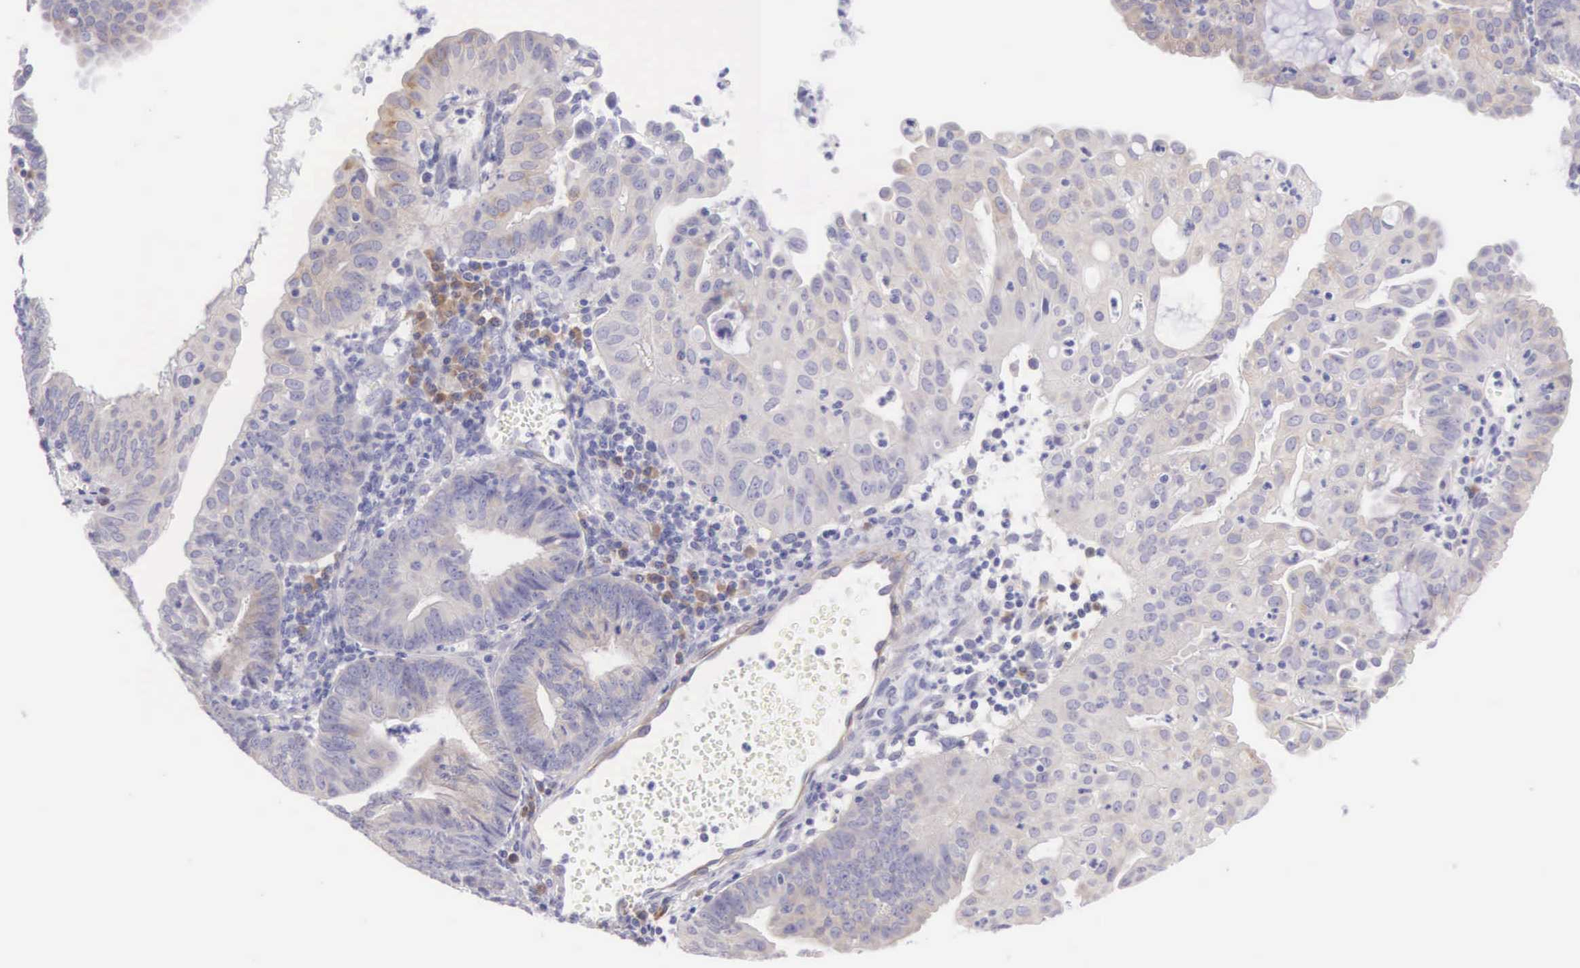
{"staining": {"intensity": "weak", "quantity": "25%-75%", "location": "cytoplasmic/membranous"}, "tissue": "endometrial cancer", "cell_type": "Tumor cells", "image_type": "cancer", "snomed": [{"axis": "morphology", "description": "Adenocarcinoma, NOS"}, {"axis": "topography", "description": "Endometrium"}], "caption": "Brown immunohistochemical staining in human endometrial cancer exhibits weak cytoplasmic/membranous expression in about 25%-75% of tumor cells. The protein of interest is shown in brown color, while the nuclei are stained blue.", "gene": "ARFGAP3", "patient": {"sex": "female", "age": 60}}